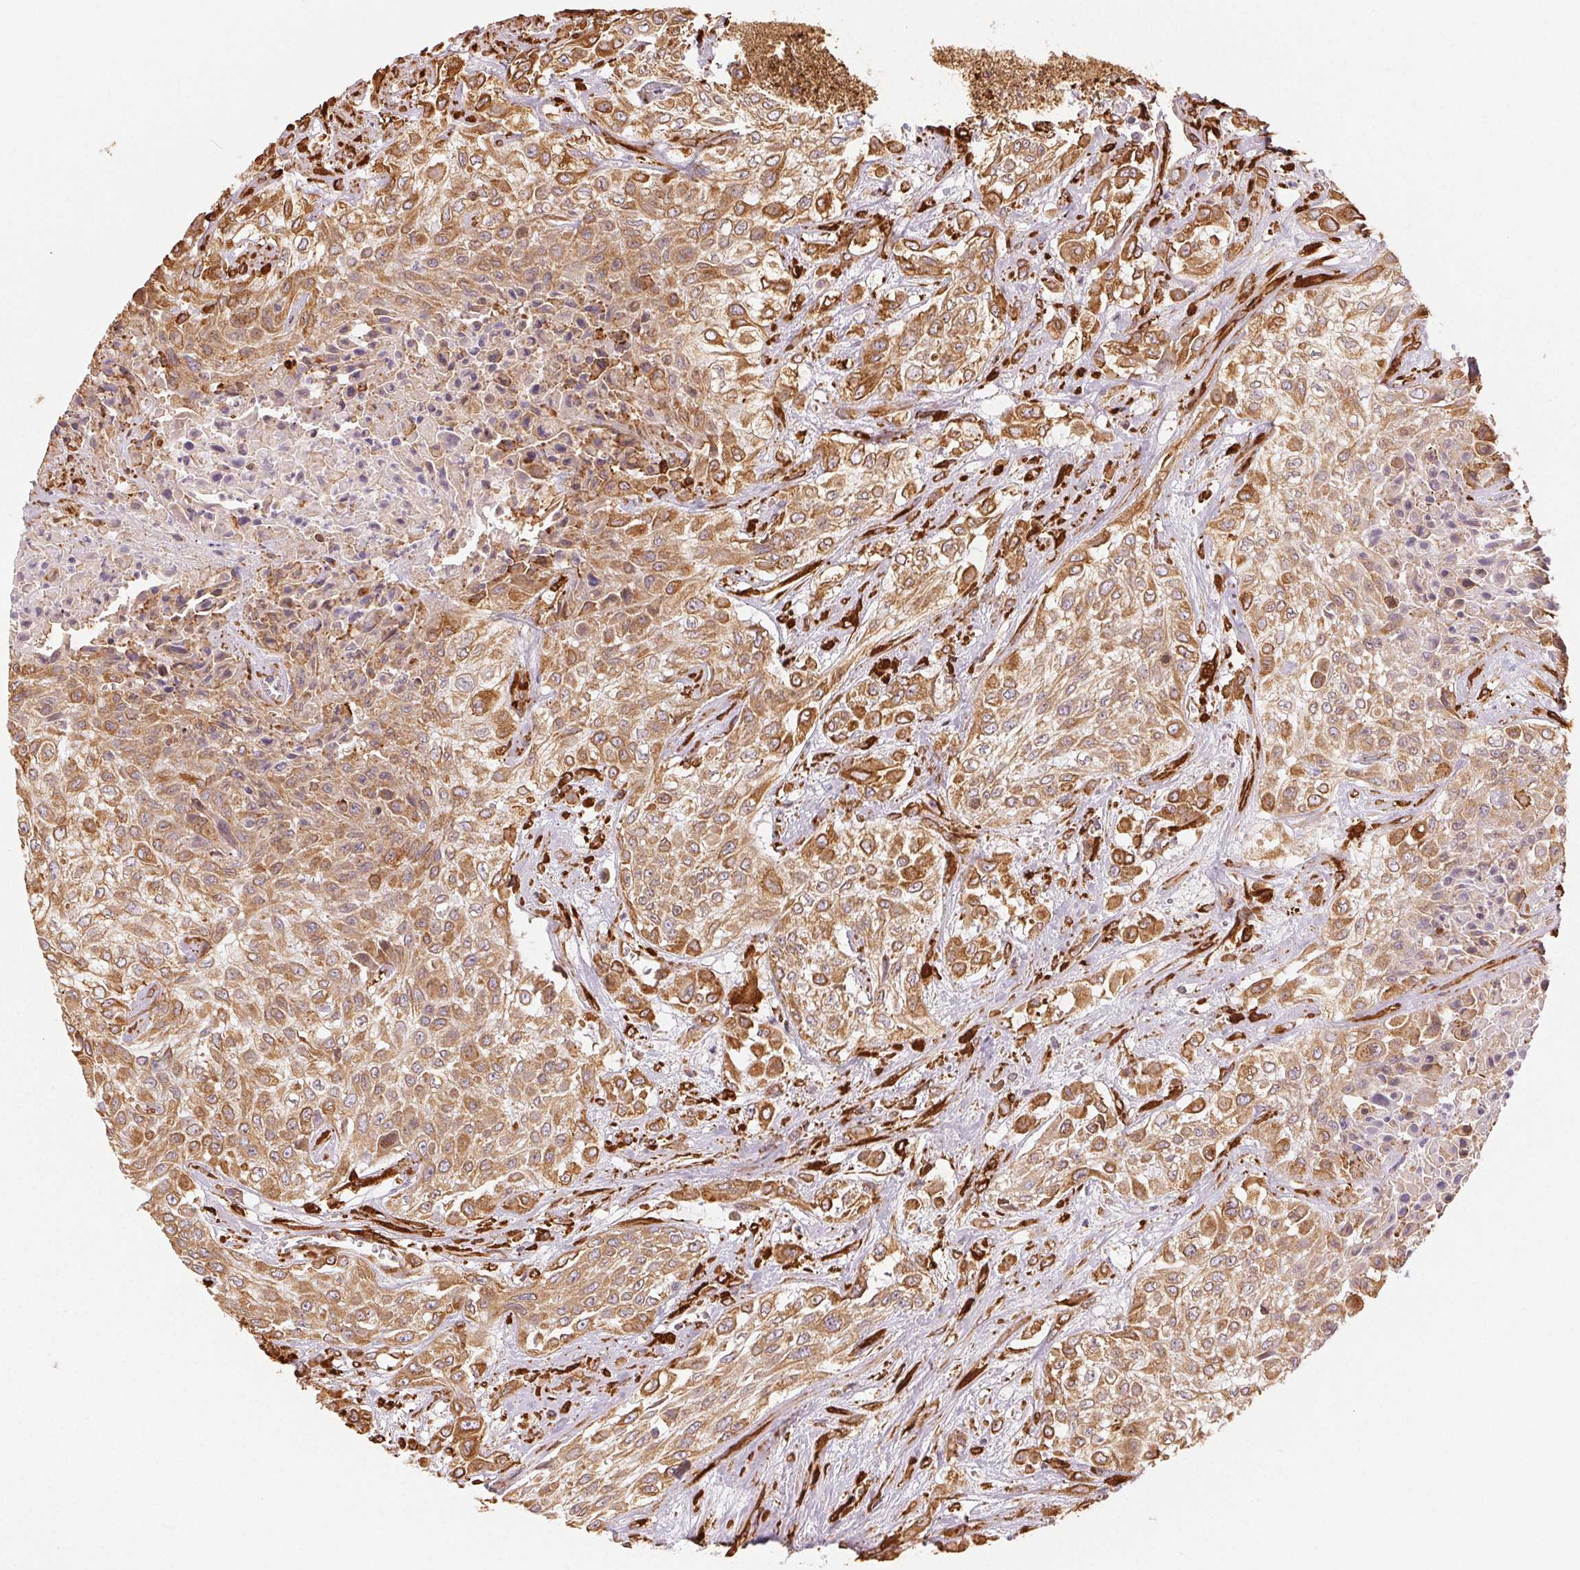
{"staining": {"intensity": "moderate", "quantity": ">75%", "location": "cytoplasmic/membranous"}, "tissue": "urothelial cancer", "cell_type": "Tumor cells", "image_type": "cancer", "snomed": [{"axis": "morphology", "description": "Urothelial carcinoma, High grade"}, {"axis": "topography", "description": "Urinary bladder"}], "caption": "A high-resolution photomicrograph shows immunohistochemistry staining of urothelial cancer, which demonstrates moderate cytoplasmic/membranous expression in about >75% of tumor cells.", "gene": "RCN3", "patient": {"sex": "male", "age": 57}}